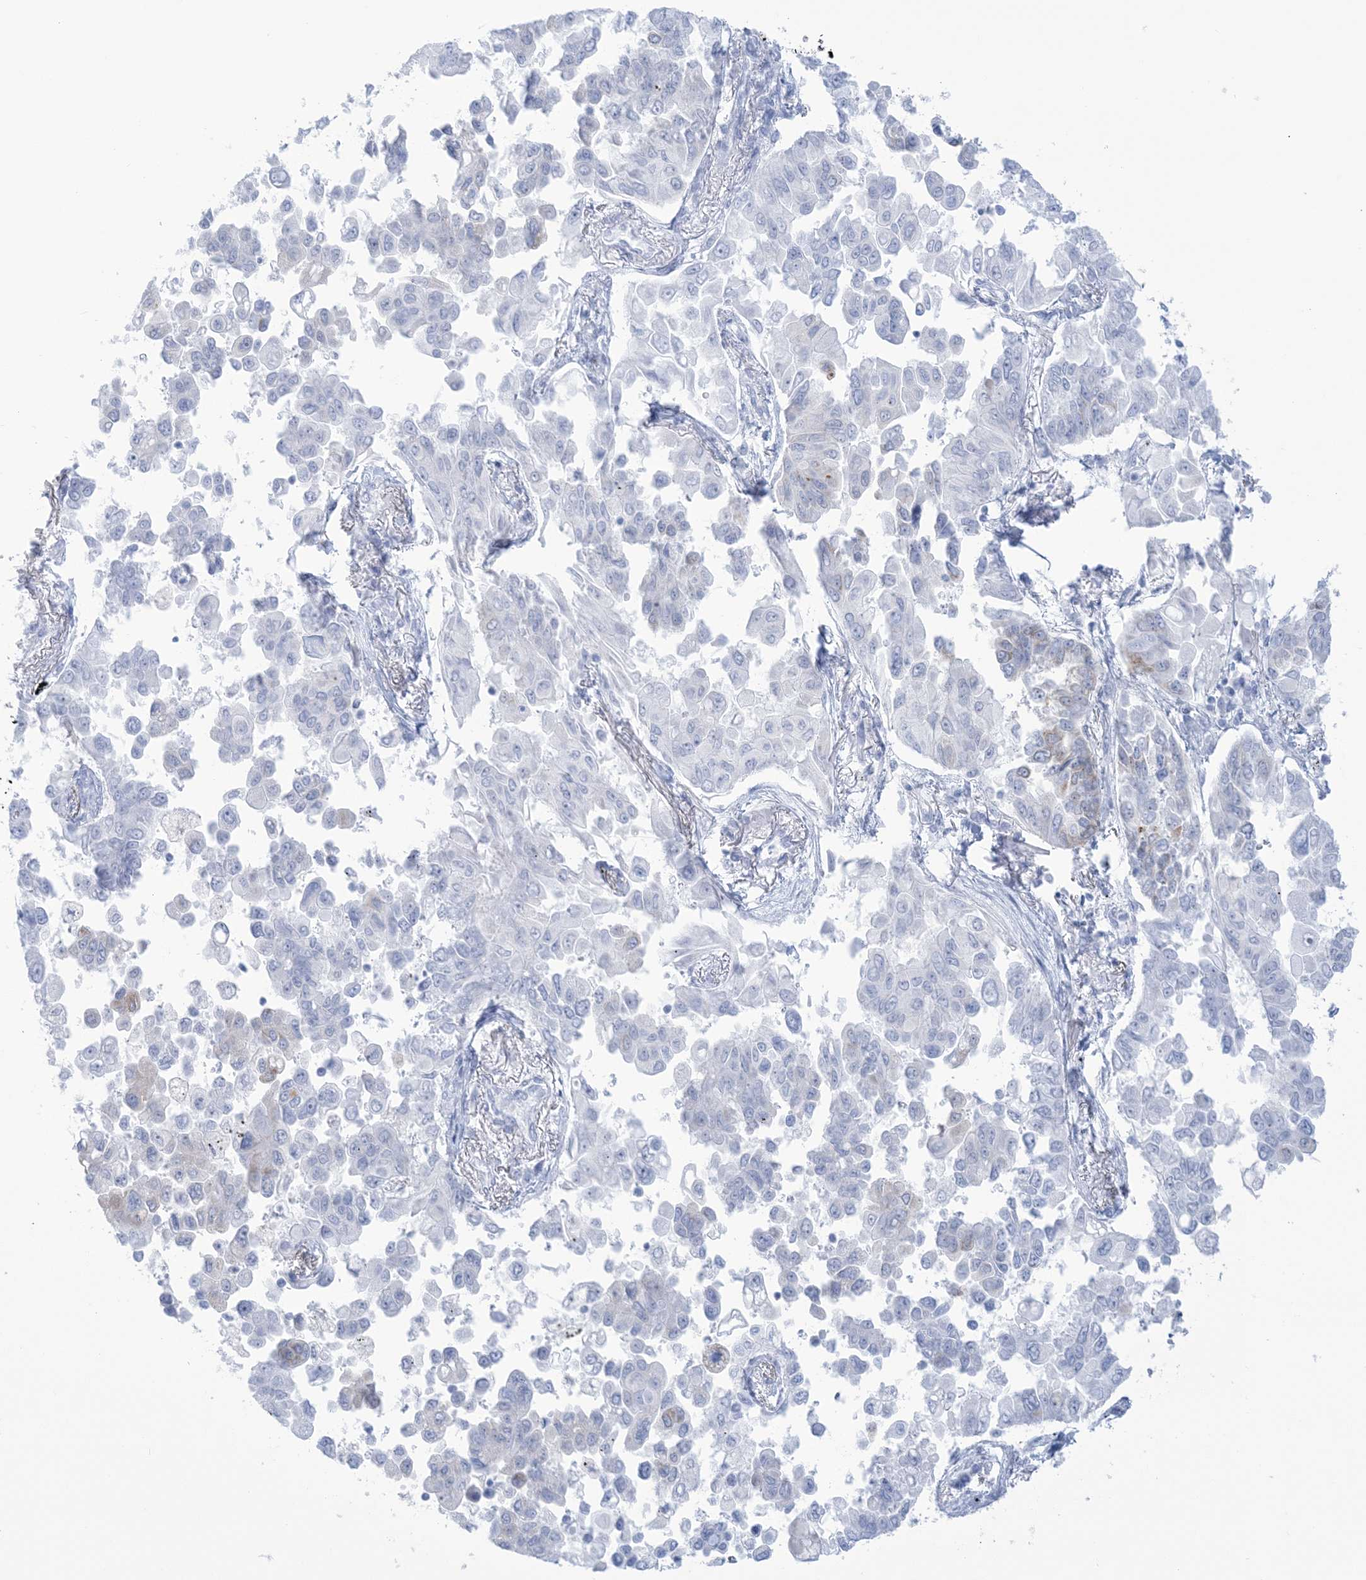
{"staining": {"intensity": "negative", "quantity": "none", "location": "none"}, "tissue": "lung cancer", "cell_type": "Tumor cells", "image_type": "cancer", "snomed": [{"axis": "morphology", "description": "Adenocarcinoma, NOS"}, {"axis": "topography", "description": "Lung"}], "caption": "Immunohistochemical staining of adenocarcinoma (lung) exhibits no significant positivity in tumor cells.", "gene": "AGXT", "patient": {"sex": "female", "age": 67}}